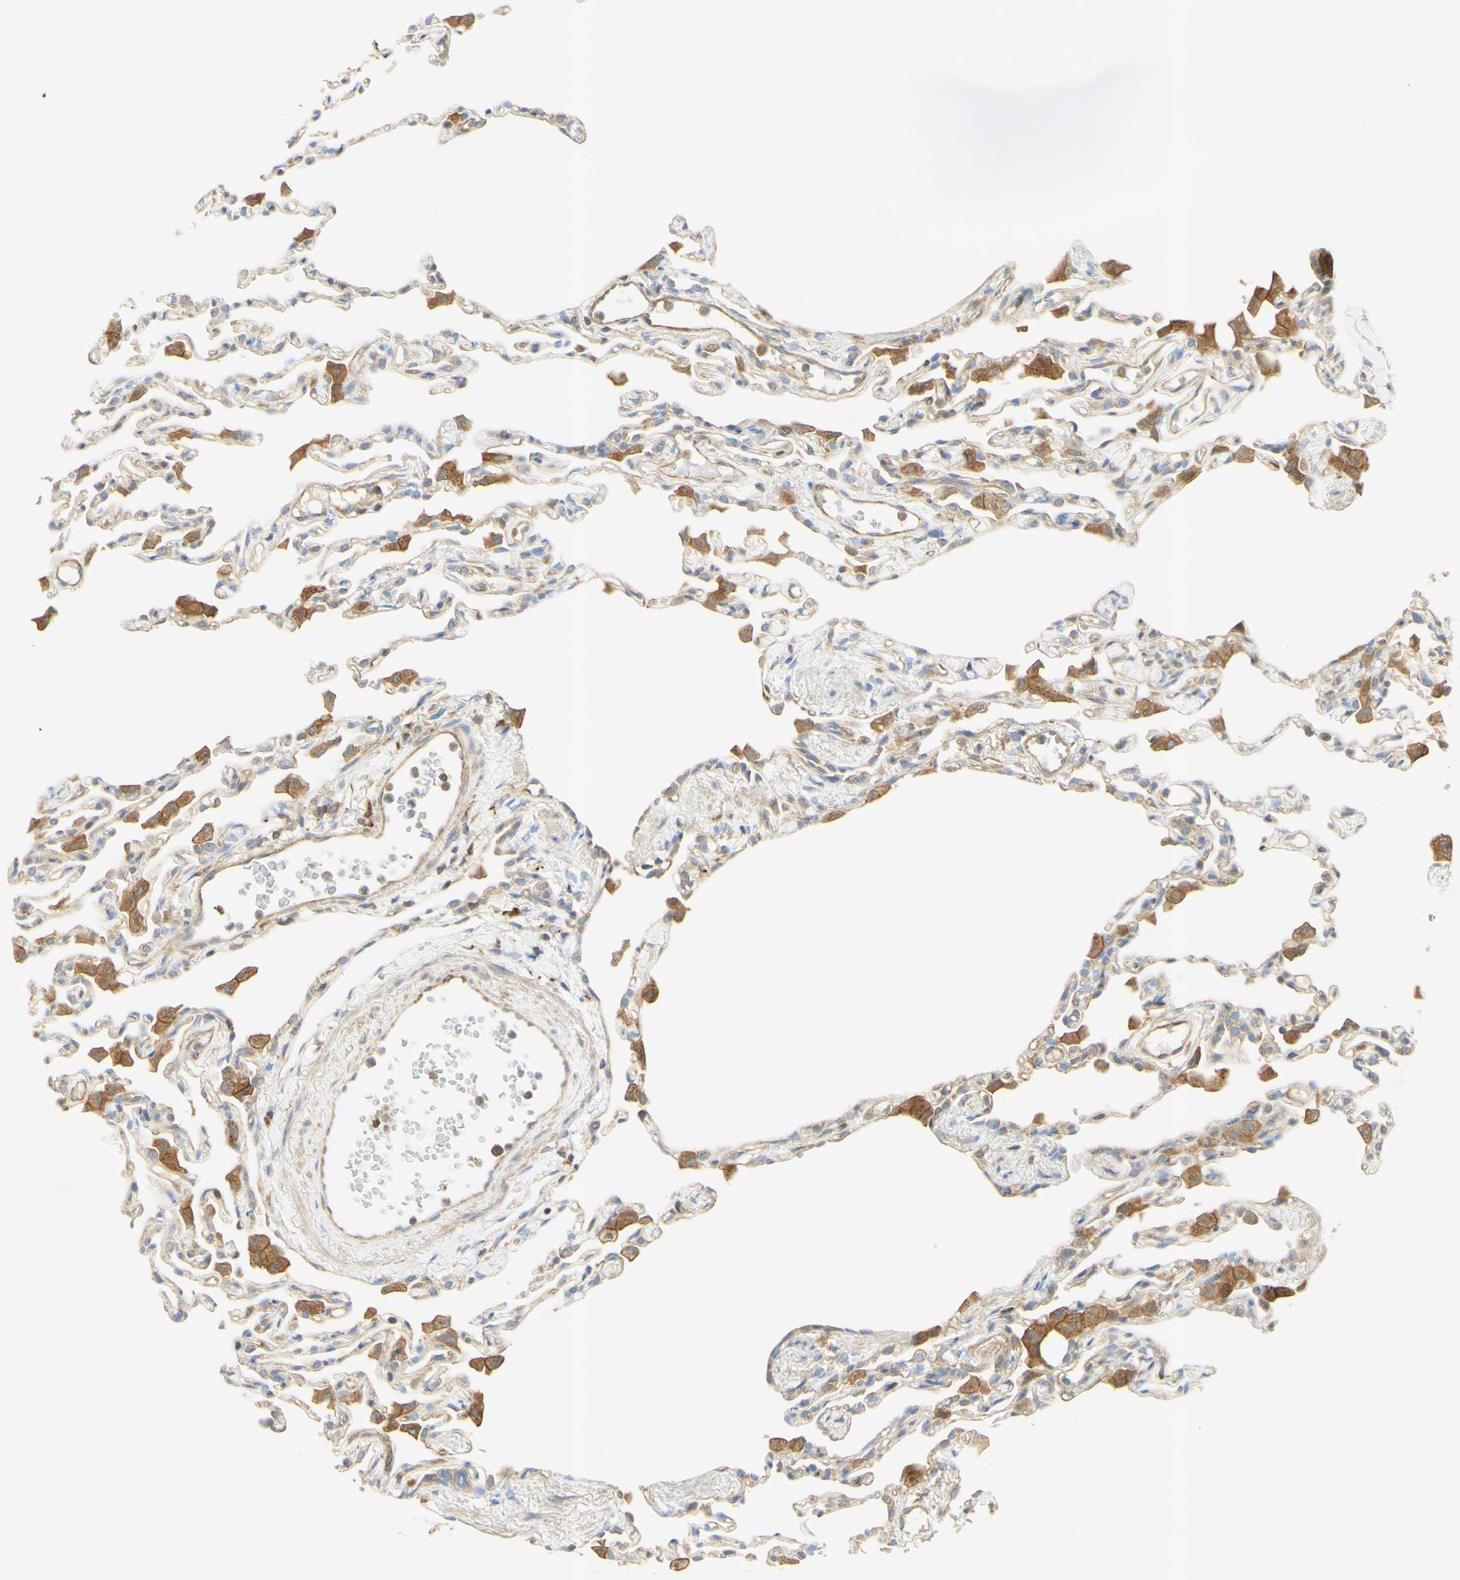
{"staining": {"intensity": "weak", "quantity": ">75%", "location": "cytoplasmic/membranous"}, "tissue": "lung", "cell_type": "Alveolar cells", "image_type": "normal", "snomed": [{"axis": "morphology", "description": "Normal tissue, NOS"}, {"axis": "topography", "description": "Lung"}], "caption": "Immunohistochemical staining of unremarkable human lung displays weak cytoplasmic/membranous protein positivity in about >75% of alveolar cells.", "gene": "IKBKG", "patient": {"sex": "female", "age": 49}}